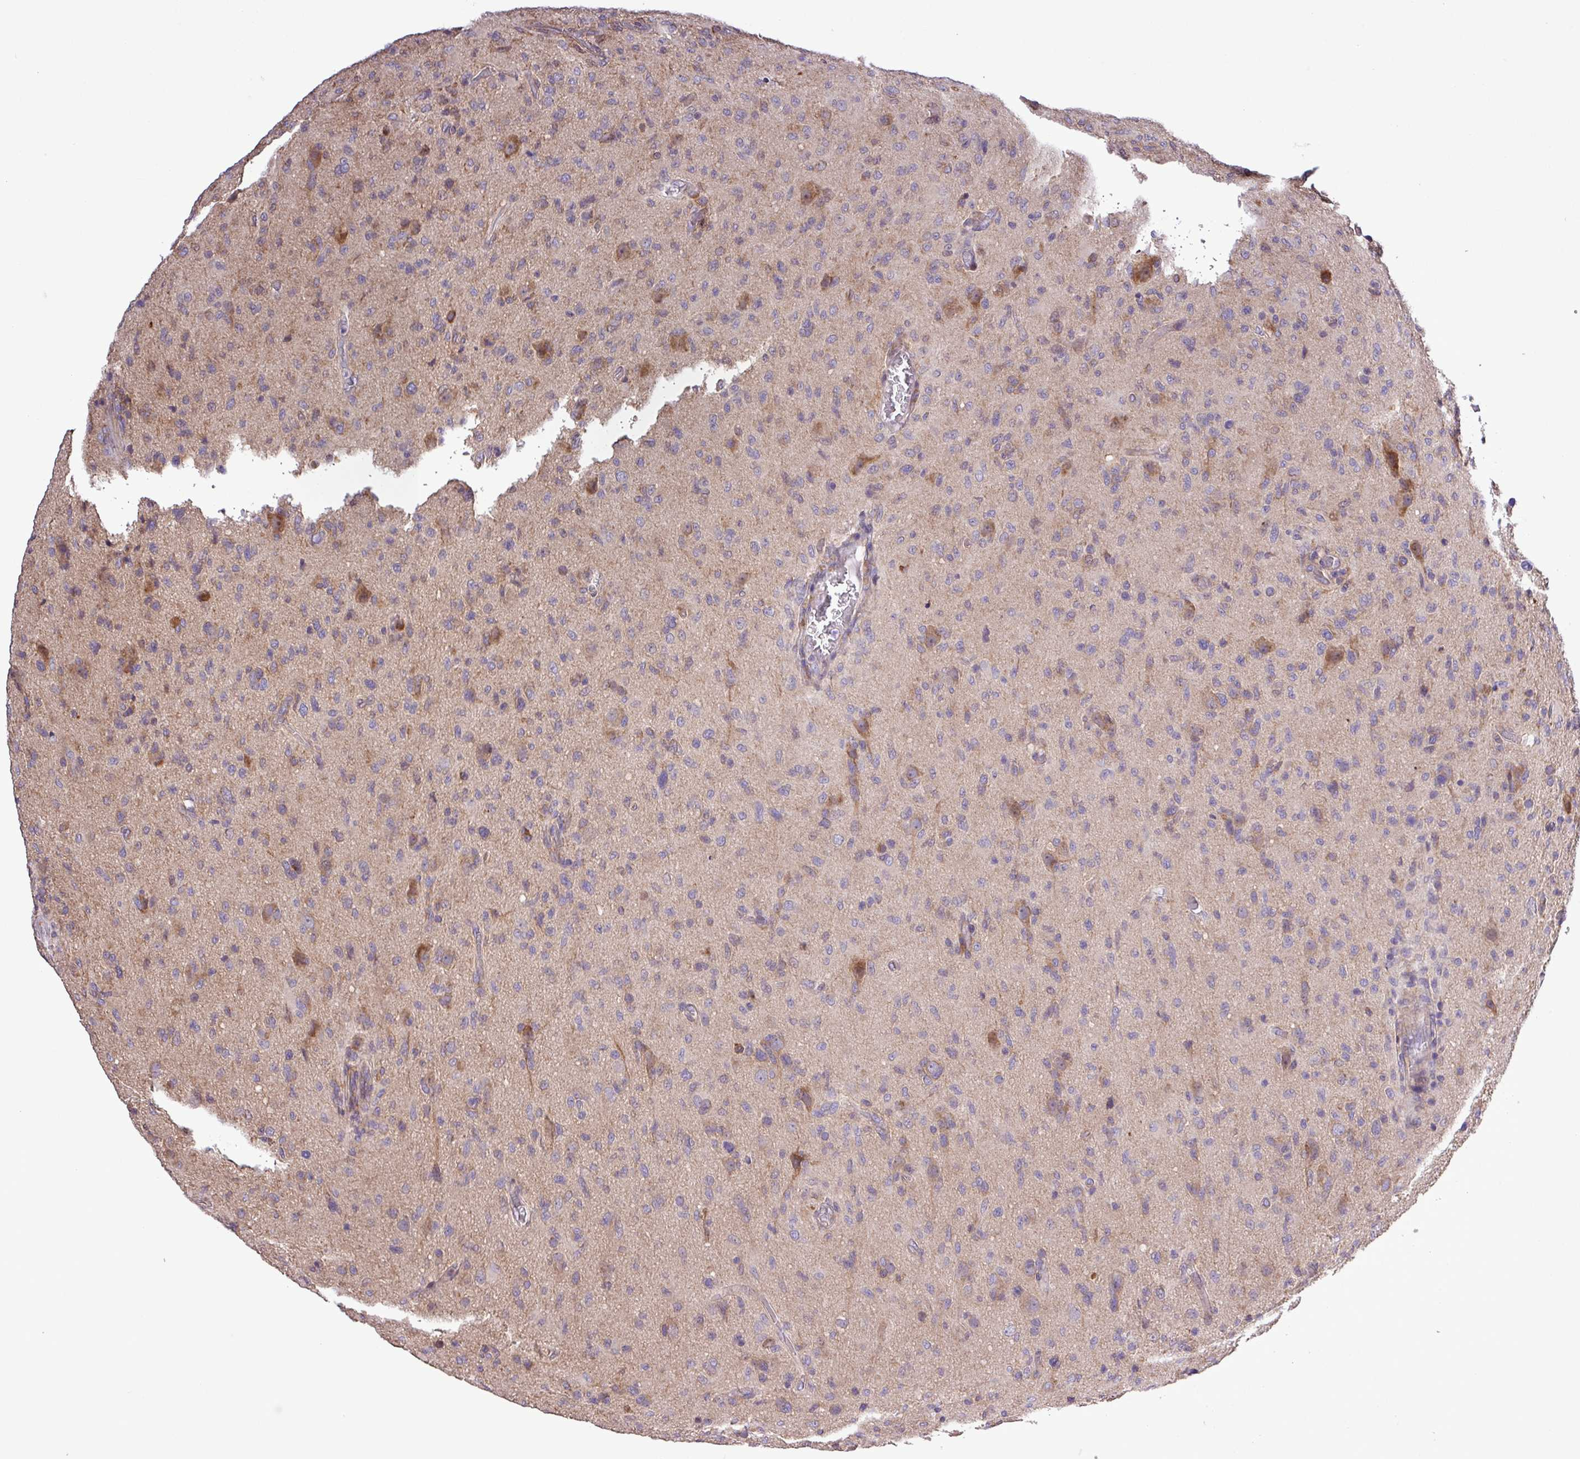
{"staining": {"intensity": "moderate", "quantity": "<25%", "location": "cytoplasmic/membranous"}, "tissue": "glioma", "cell_type": "Tumor cells", "image_type": "cancer", "snomed": [{"axis": "morphology", "description": "Glioma, malignant, High grade"}, {"axis": "topography", "description": "Brain"}], "caption": "Protein analysis of high-grade glioma (malignant) tissue demonstrates moderate cytoplasmic/membranous positivity in about <25% of tumor cells.", "gene": "MEGF6", "patient": {"sex": "female", "age": 57}}